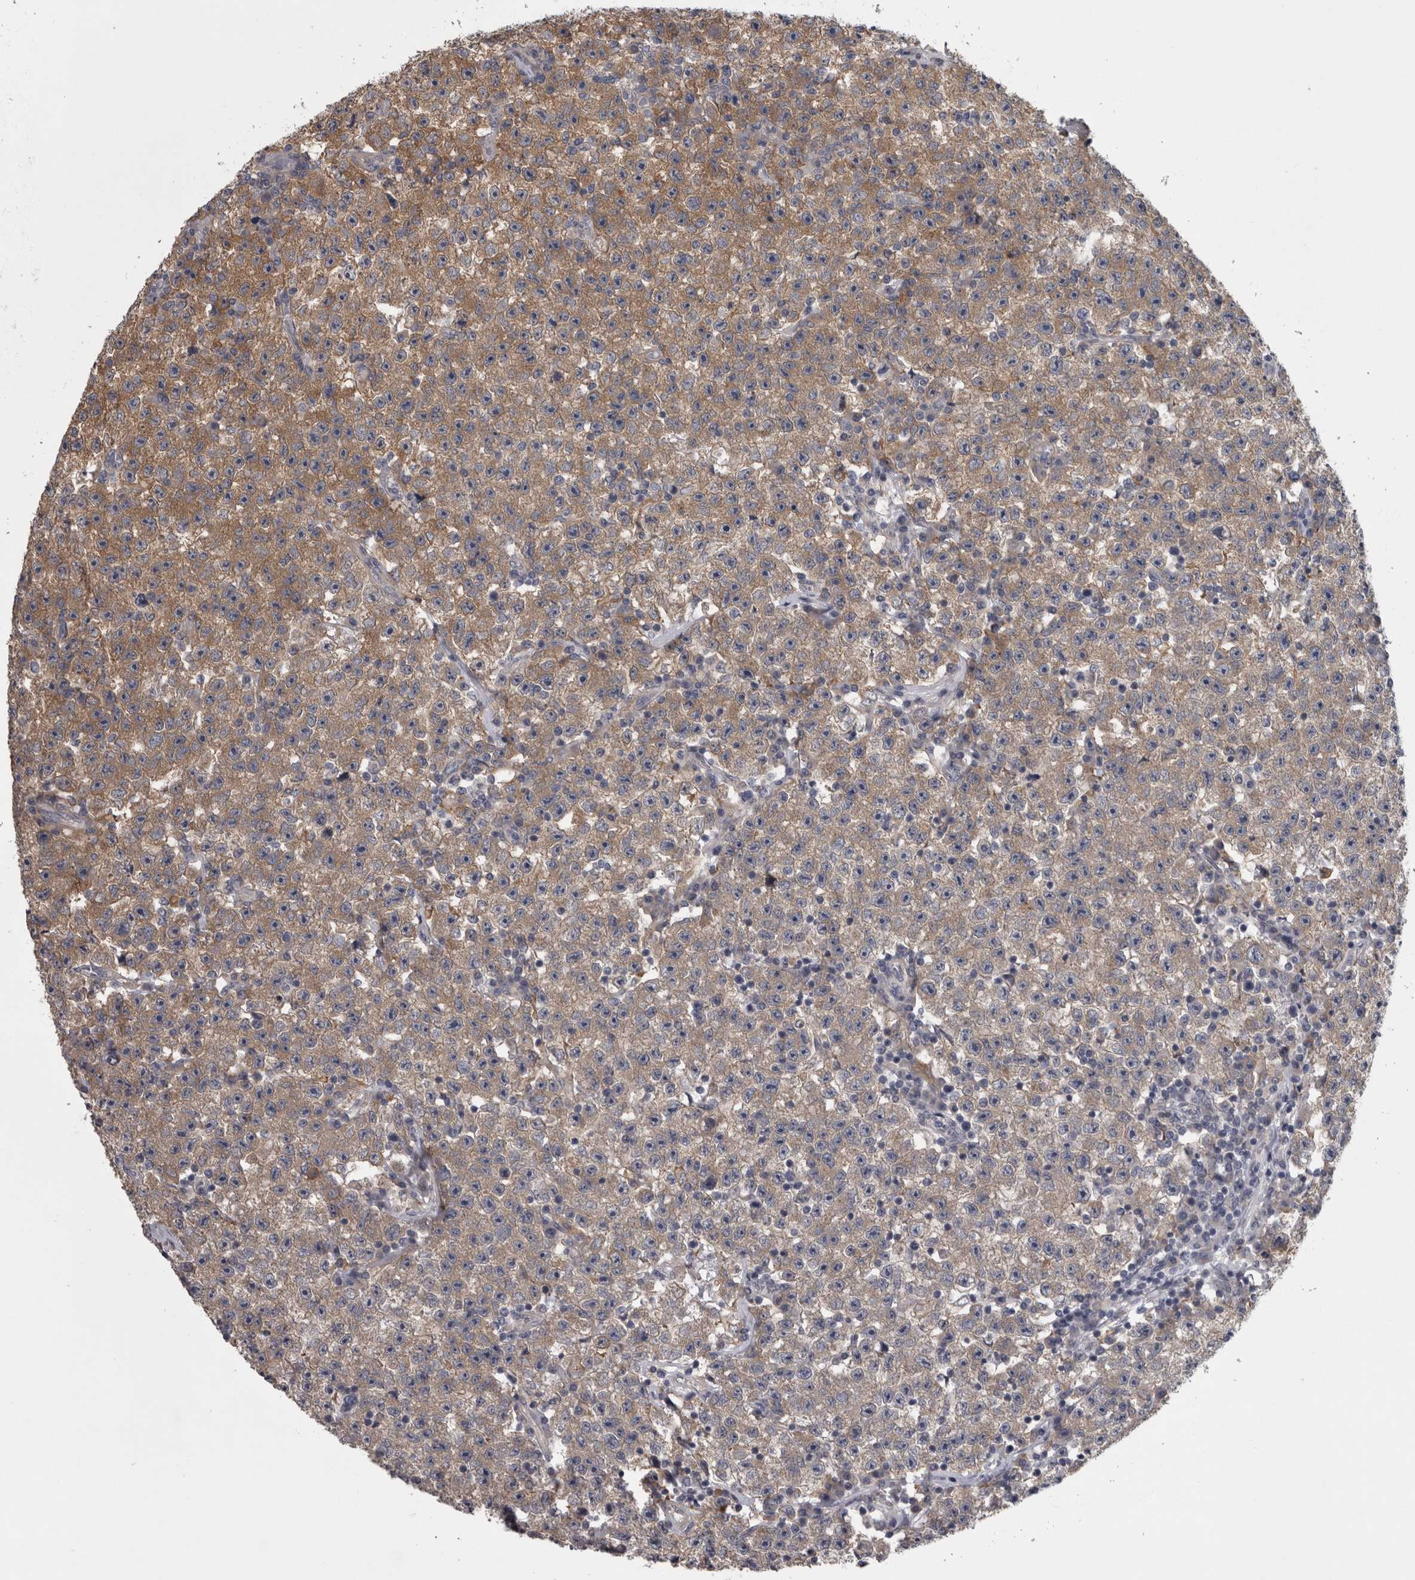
{"staining": {"intensity": "moderate", "quantity": "25%-75%", "location": "cytoplasmic/membranous"}, "tissue": "testis cancer", "cell_type": "Tumor cells", "image_type": "cancer", "snomed": [{"axis": "morphology", "description": "Seminoma, NOS"}, {"axis": "topography", "description": "Testis"}], "caption": "This is an image of IHC staining of testis seminoma, which shows moderate staining in the cytoplasmic/membranous of tumor cells.", "gene": "PRKCI", "patient": {"sex": "male", "age": 22}}